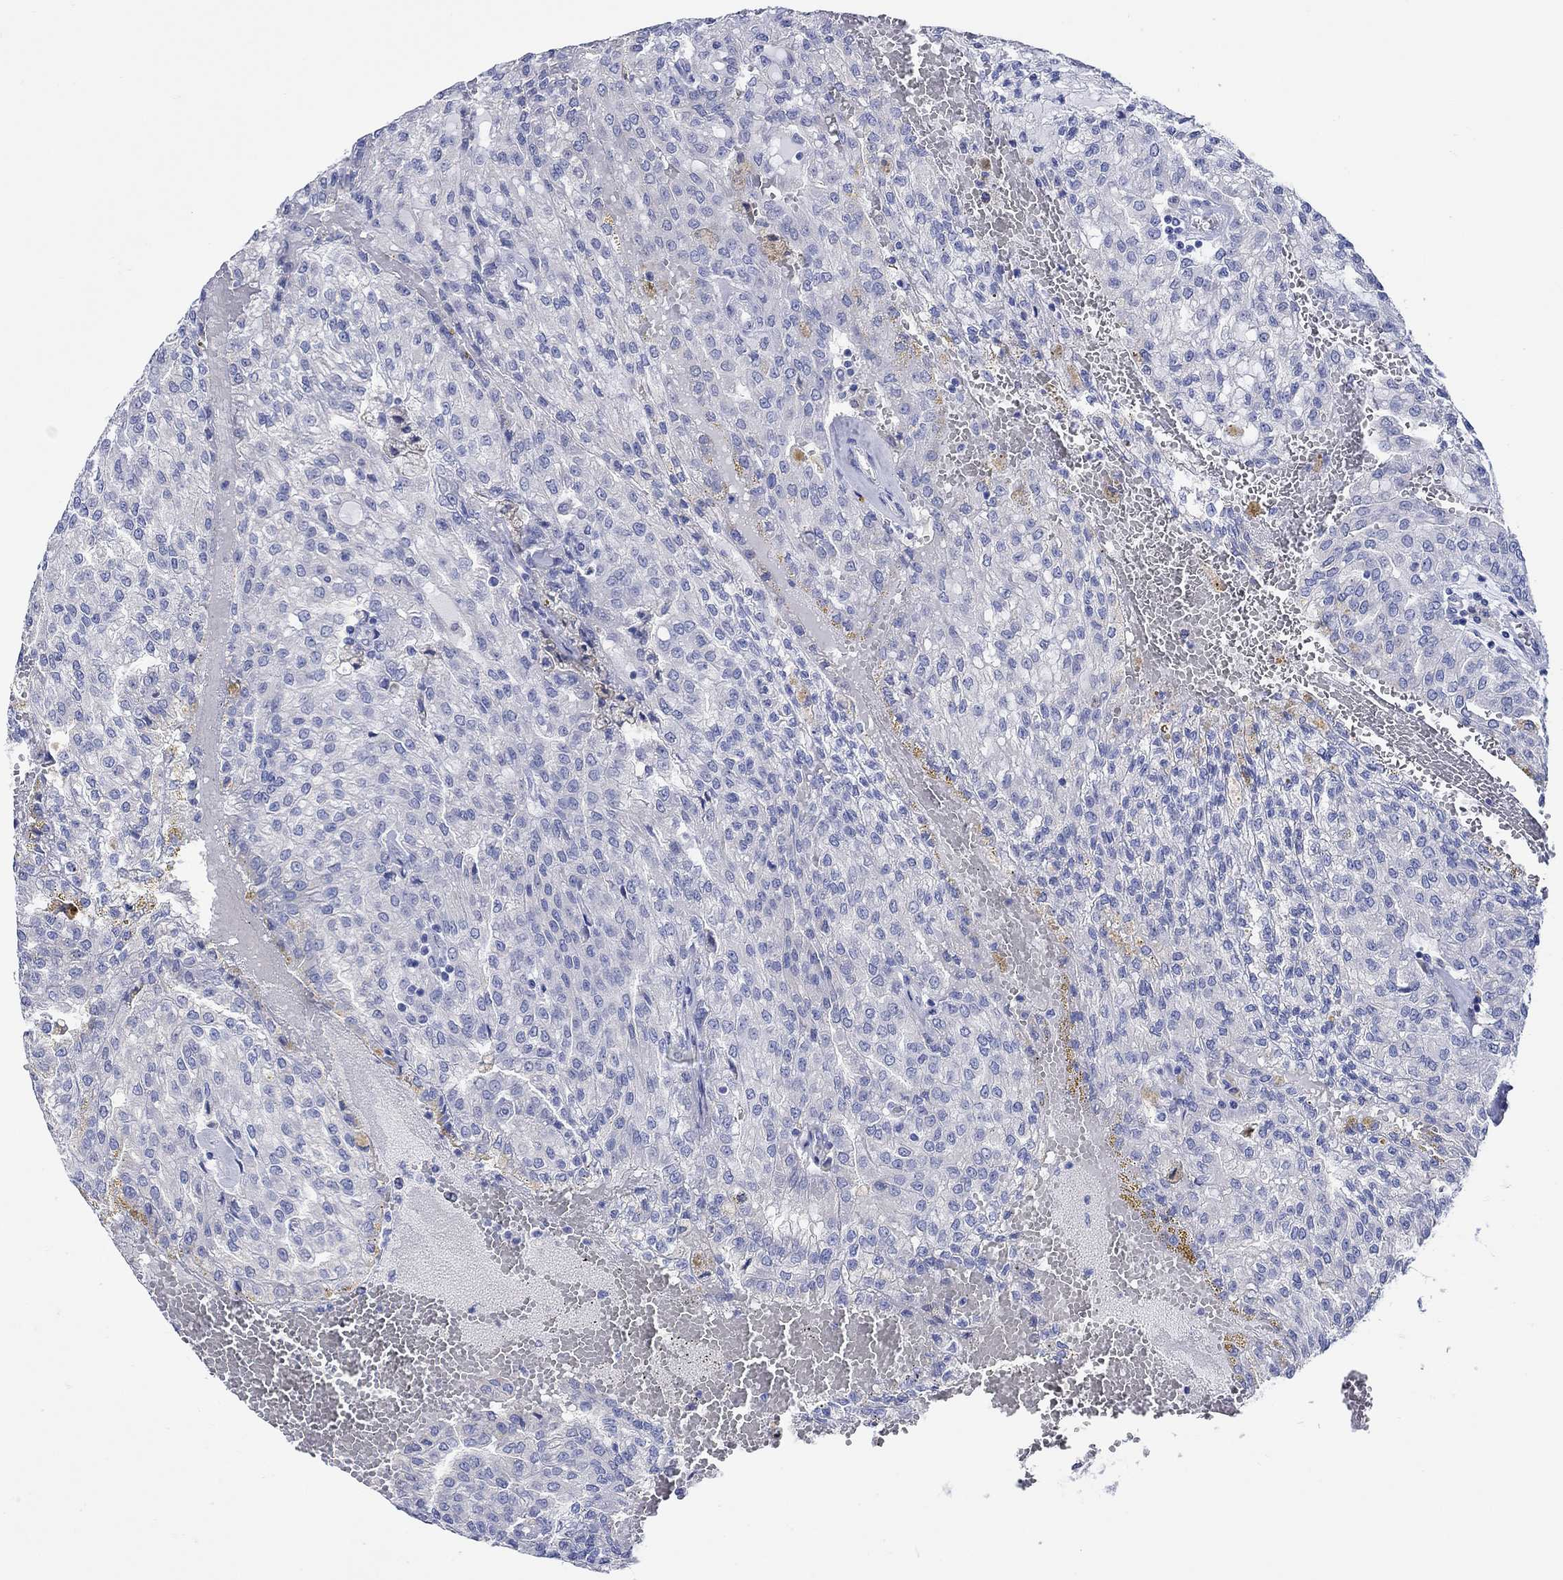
{"staining": {"intensity": "negative", "quantity": "none", "location": "none"}, "tissue": "renal cancer", "cell_type": "Tumor cells", "image_type": "cancer", "snomed": [{"axis": "morphology", "description": "Adenocarcinoma, NOS"}, {"axis": "topography", "description": "Kidney"}], "caption": "Immunohistochemical staining of renal cancer reveals no significant positivity in tumor cells.", "gene": "P2RY6", "patient": {"sex": "male", "age": 63}}